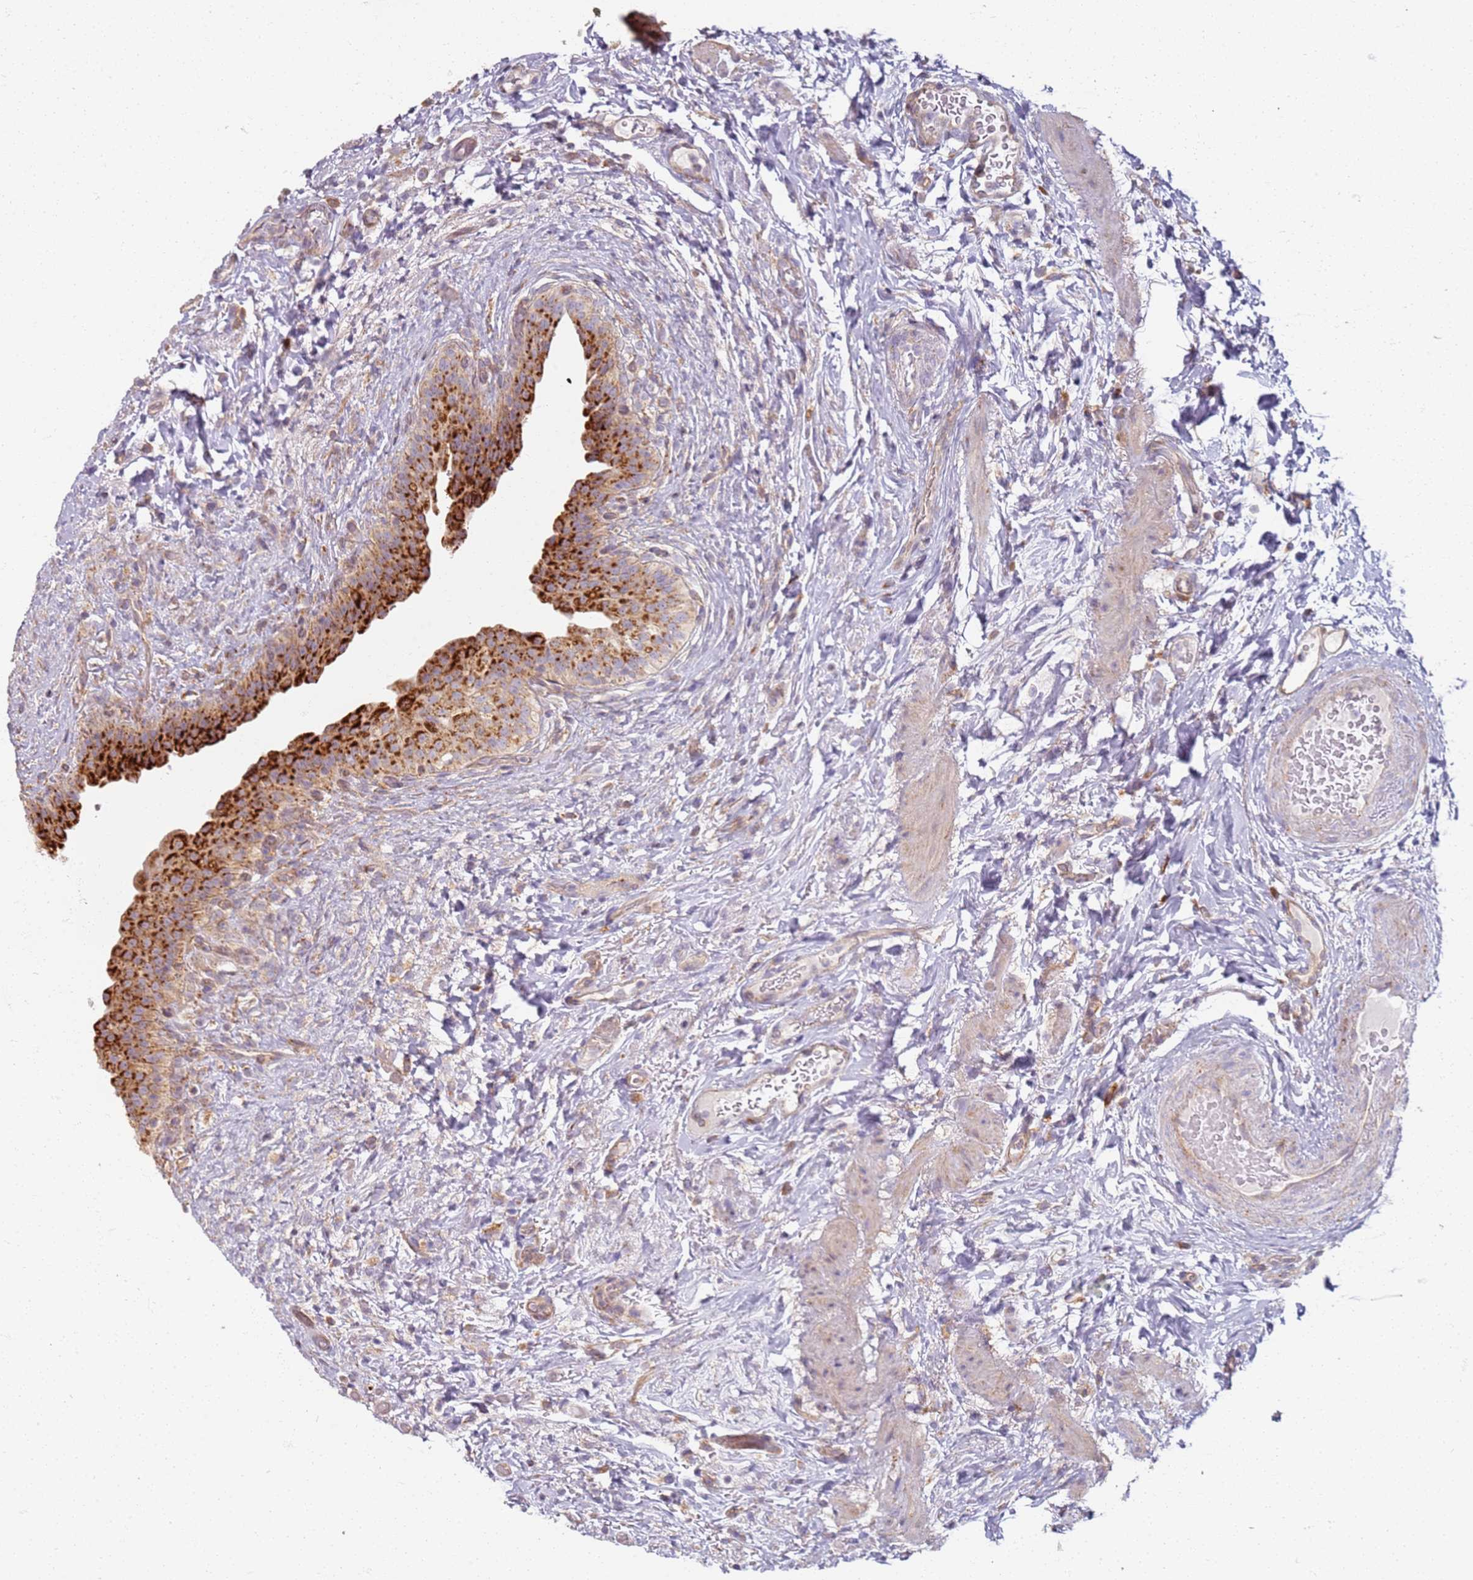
{"staining": {"intensity": "strong", "quantity": ">75%", "location": "cytoplasmic/membranous"}, "tissue": "urinary bladder", "cell_type": "Urothelial cells", "image_type": "normal", "snomed": [{"axis": "morphology", "description": "Normal tissue, NOS"}, {"axis": "topography", "description": "Urinary bladder"}], "caption": "Immunohistochemistry (IHC) photomicrograph of unremarkable human urinary bladder stained for a protein (brown), which demonstrates high levels of strong cytoplasmic/membranous positivity in approximately >75% of urothelial cells.", "gene": "PROKR2", "patient": {"sex": "male", "age": 69}}